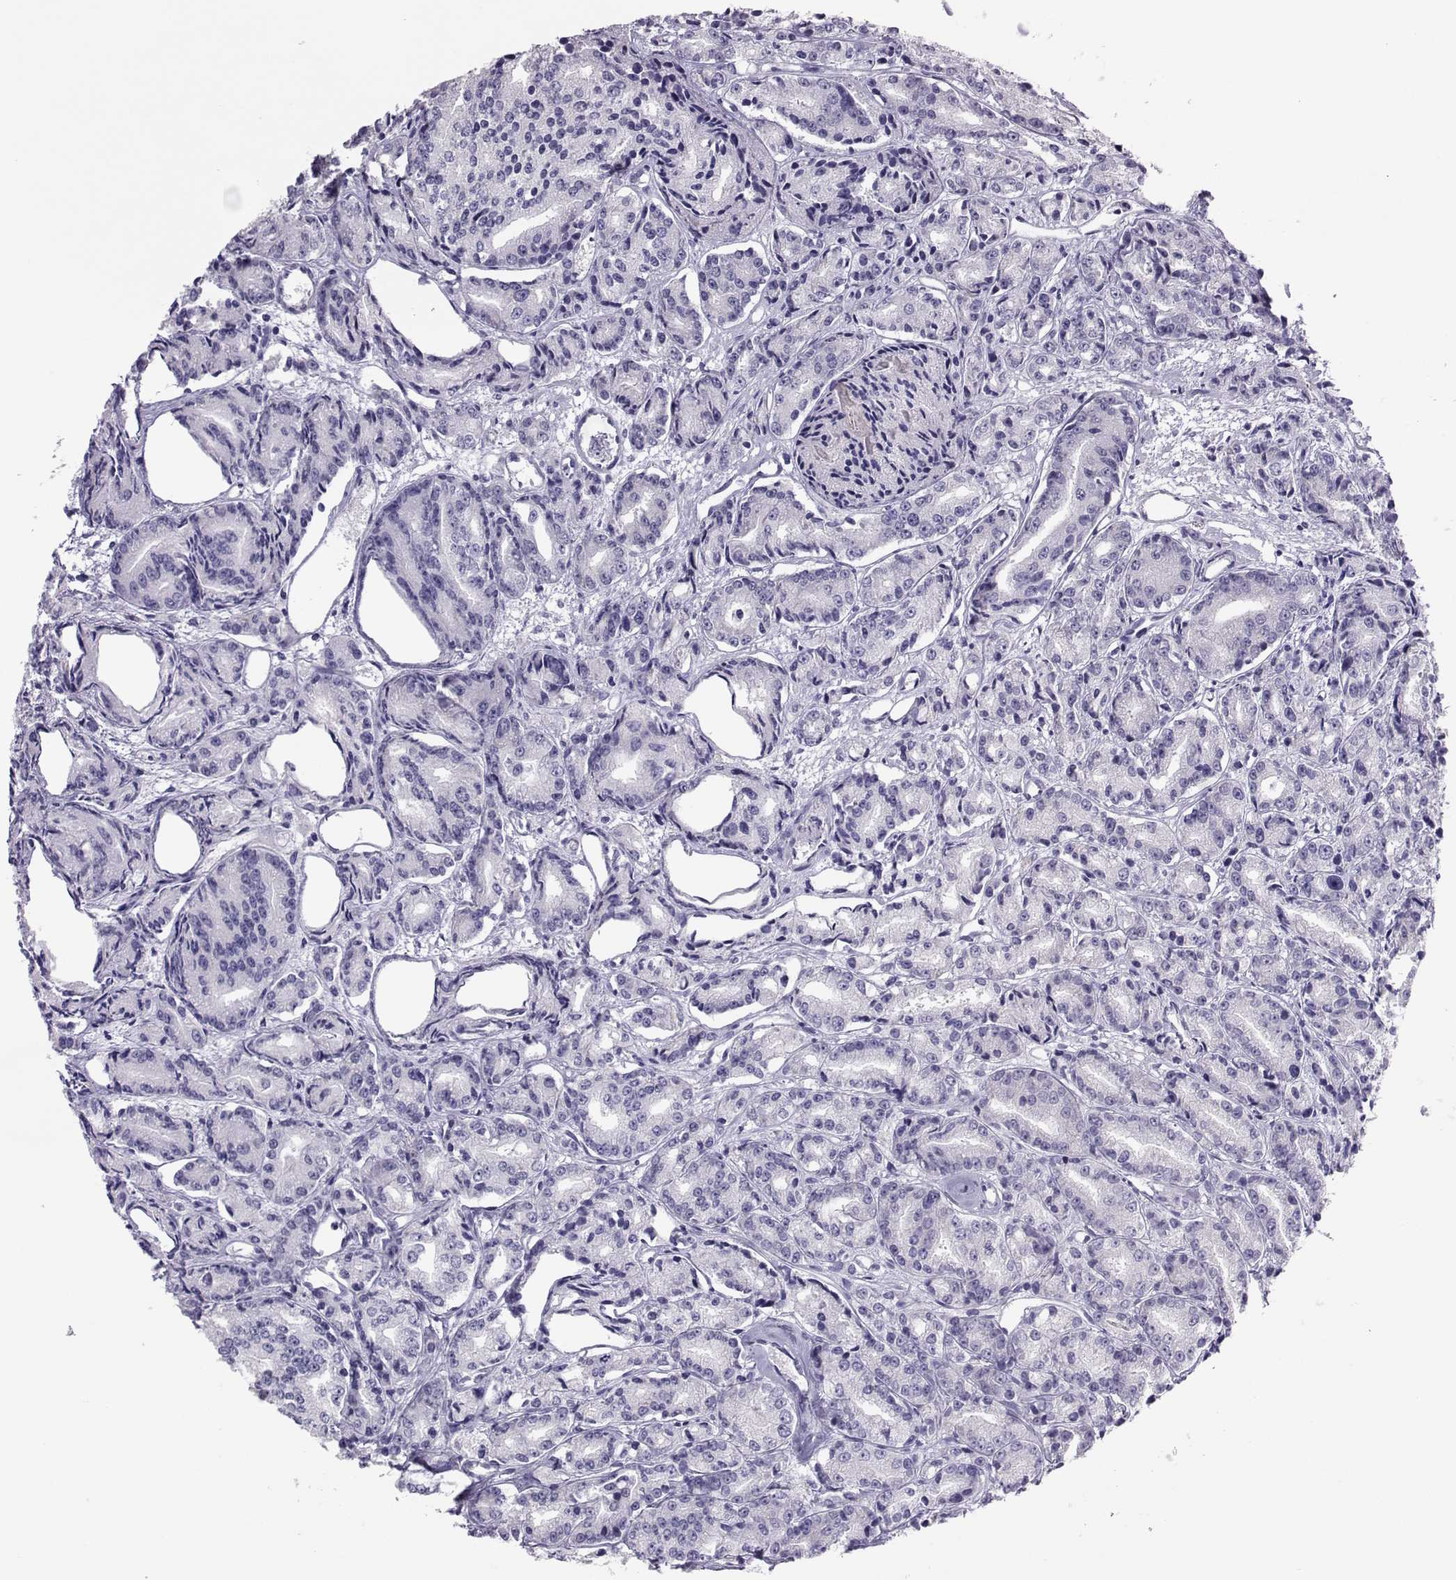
{"staining": {"intensity": "negative", "quantity": "none", "location": "none"}, "tissue": "prostate cancer", "cell_type": "Tumor cells", "image_type": "cancer", "snomed": [{"axis": "morphology", "description": "Adenocarcinoma, Medium grade"}, {"axis": "topography", "description": "Prostate"}], "caption": "IHC of human prostate adenocarcinoma (medium-grade) demonstrates no staining in tumor cells. Nuclei are stained in blue.", "gene": "TRPM7", "patient": {"sex": "male", "age": 74}}